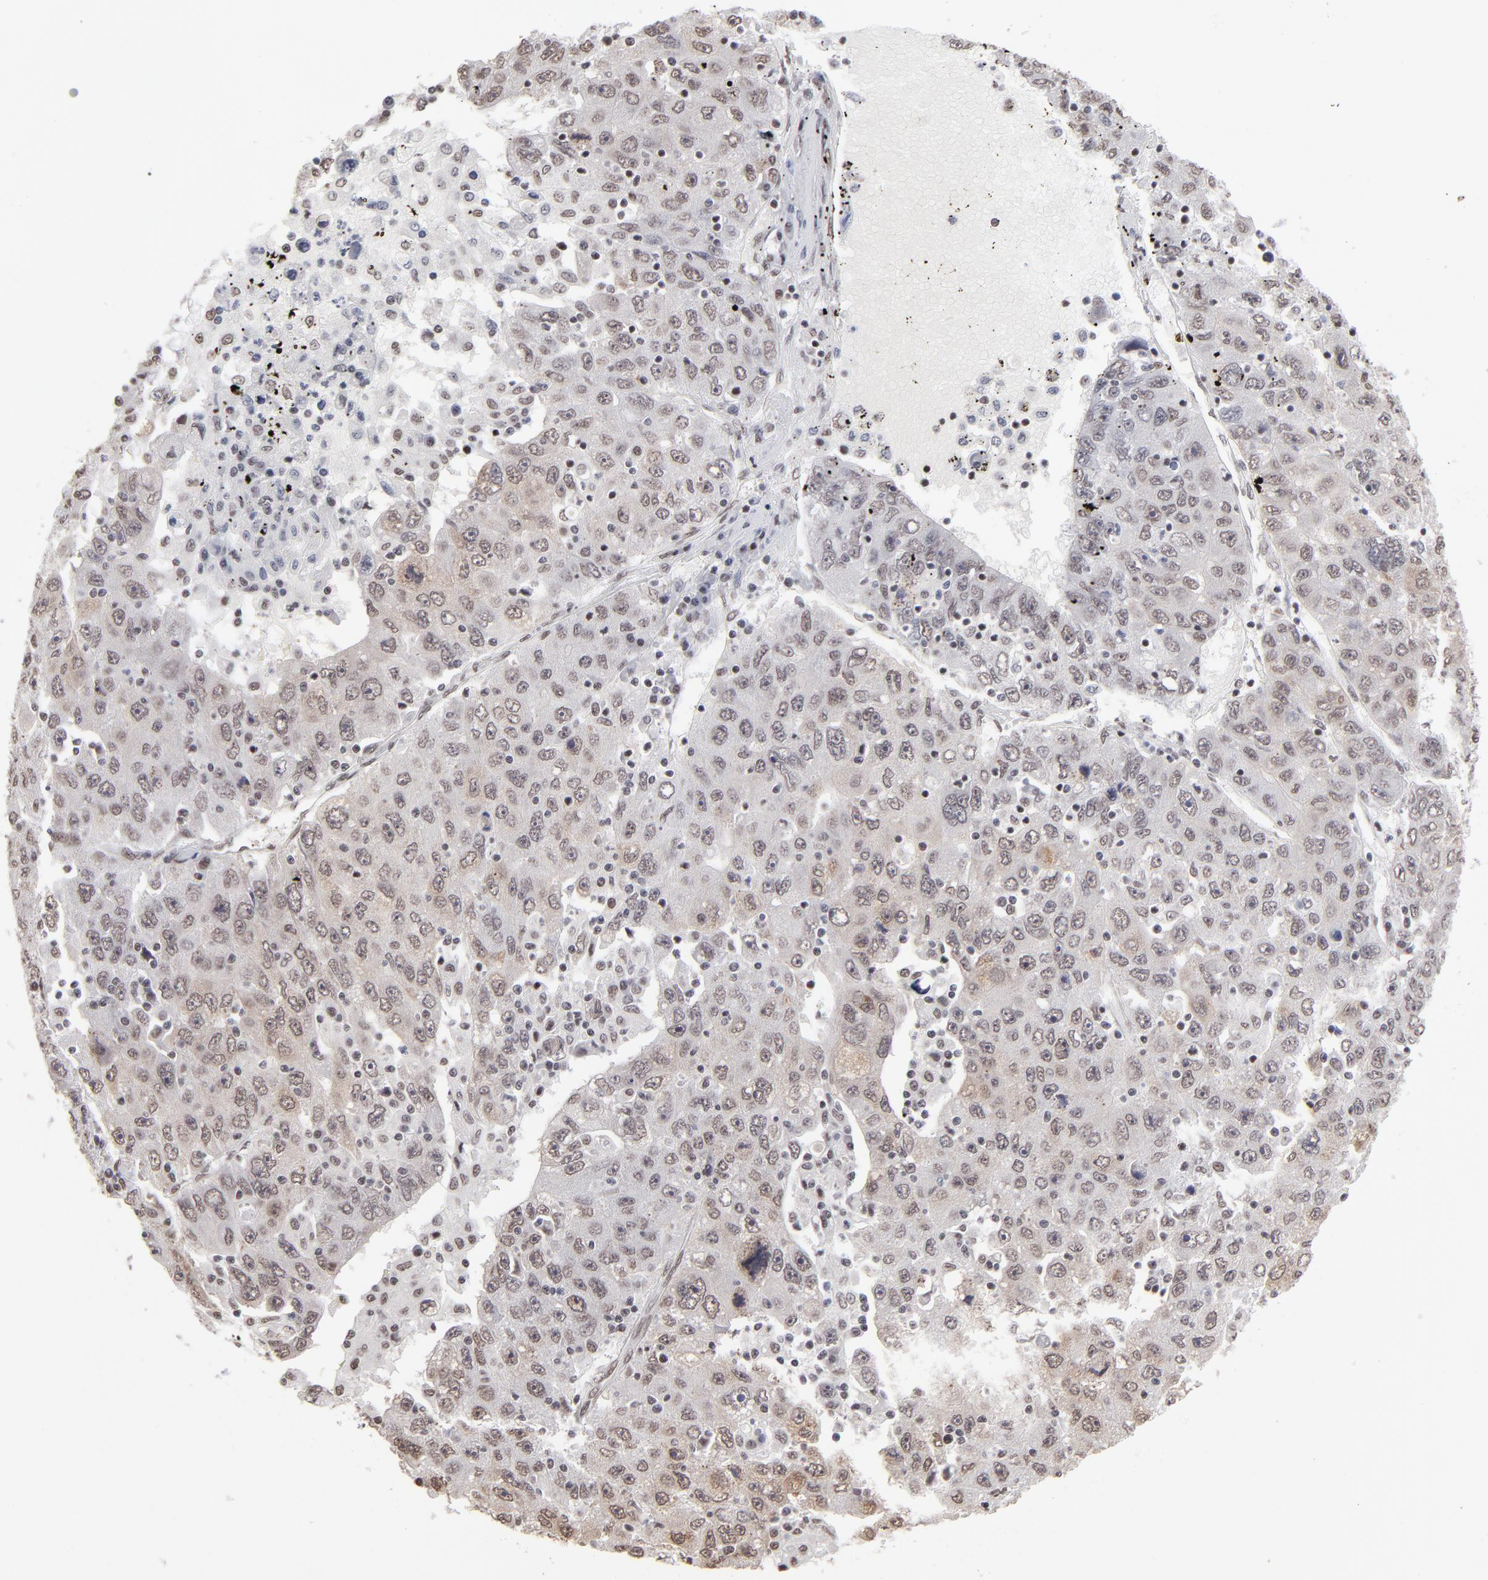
{"staining": {"intensity": "weak", "quantity": ">75%", "location": "cytoplasmic/membranous,nuclear"}, "tissue": "liver cancer", "cell_type": "Tumor cells", "image_type": "cancer", "snomed": [{"axis": "morphology", "description": "Carcinoma, Hepatocellular, NOS"}, {"axis": "topography", "description": "Liver"}], "caption": "Liver hepatocellular carcinoma stained for a protein exhibits weak cytoplasmic/membranous and nuclear positivity in tumor cells. The staining was performed using DAB, with brown indicating positive protein expression. Nuclei are stained blue with hematoxylin.", "gene": "ZNF3", "patient": {"sex": "male", "age": 49}}